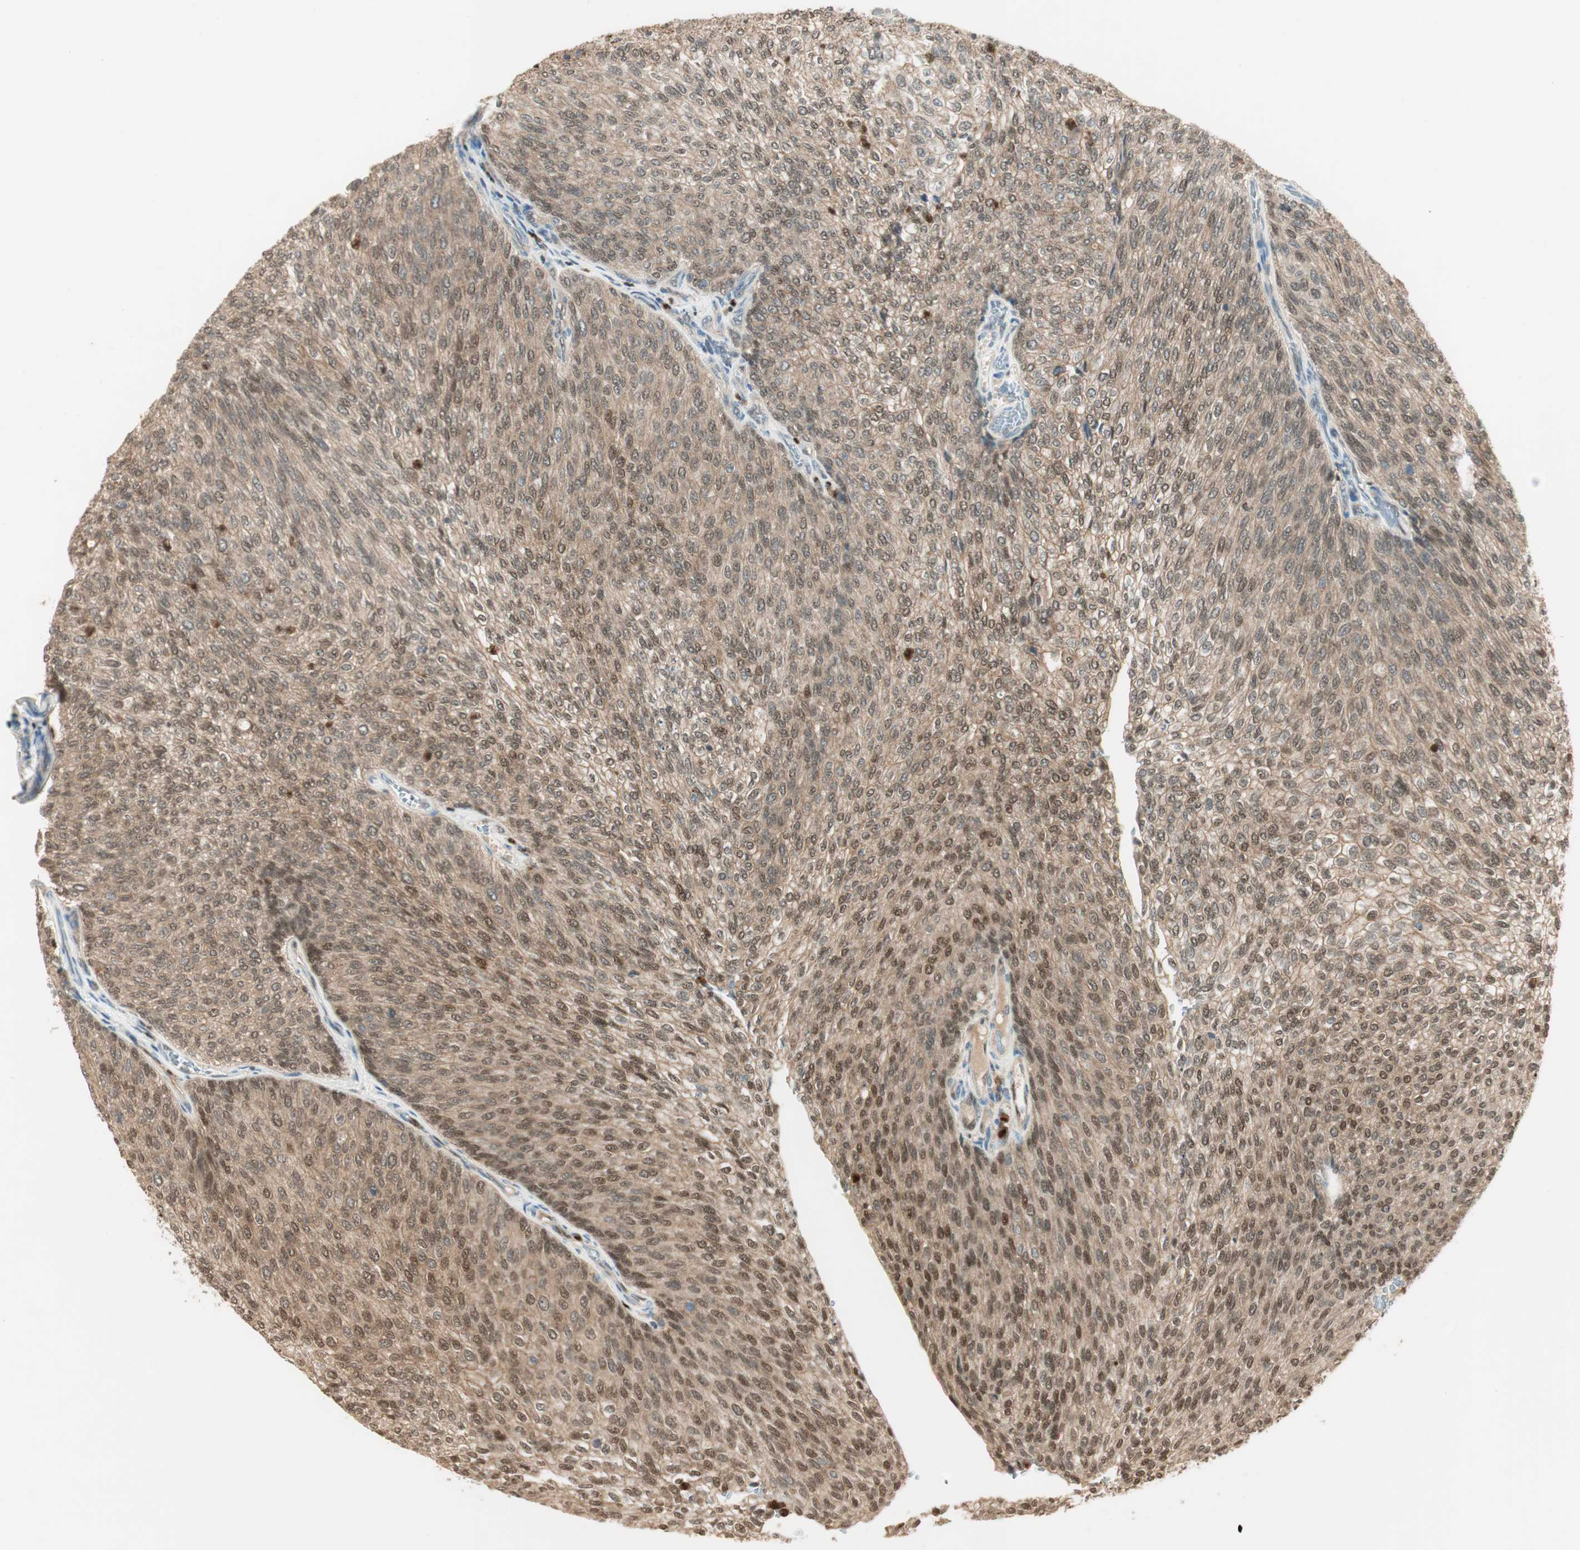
{"staining": {"intensity": "moderate", "quantity": ">75%", "location": "cytoplasmic/membranous,nuclear"}, "tissue": "urothelial cancer", "cell_type": "Tumor cells", "image_type": "cancer", "snomed": [{"axis": "morphology", "description": "Urothelial carcinoma, Low grade"}, {"axis": "topography", "description": "Urinary bladder"}], "caption": "Urothelial carcinoma (low-grade) stained with a protein marker exhibits moderate staining in tumor cells.", "gene": "LTA4H", "patient": {"sex": "female", "age": 79}}